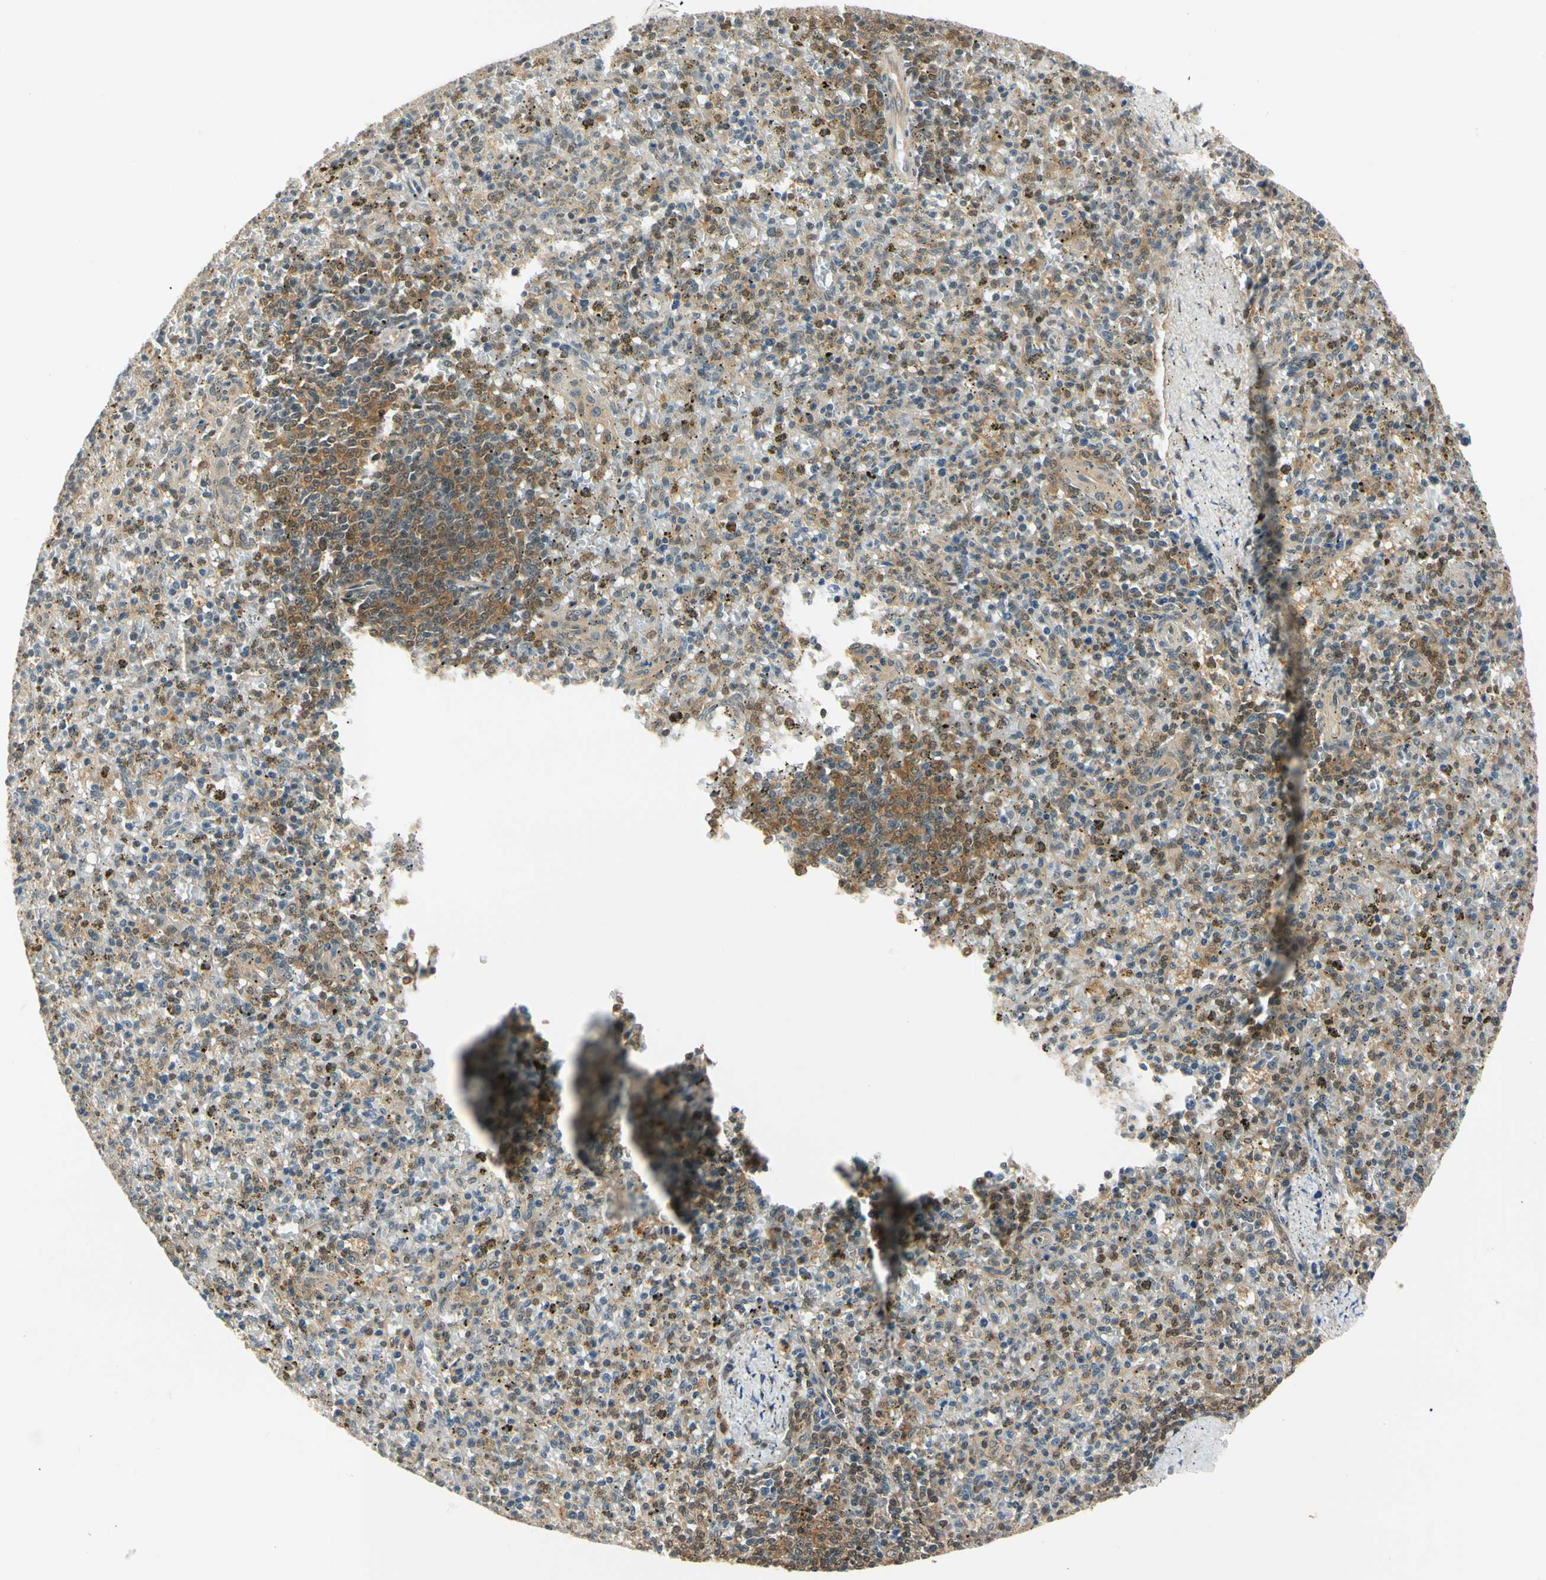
{"staining": {"intensity": "weak", "quantity": "25%-75%", "location": "cytoplasmic/membranous,nuclear"}, "tissue": "spleen", "cell_type": "Cells in red pulp", "image_type": "normal", "snomed": [{"axis": "morphology", "description": "Normal tissue, NOS"}, {"axis": "topography", "description": "Spleen"}], "caption": "Normal spleen displays weak cytoplasmic/membranous,nuclear expression in approximately 25%-75% of cells in red pulp.", "gene": "UBE2Z", "patient": {"sex": "male", "age": 72}}